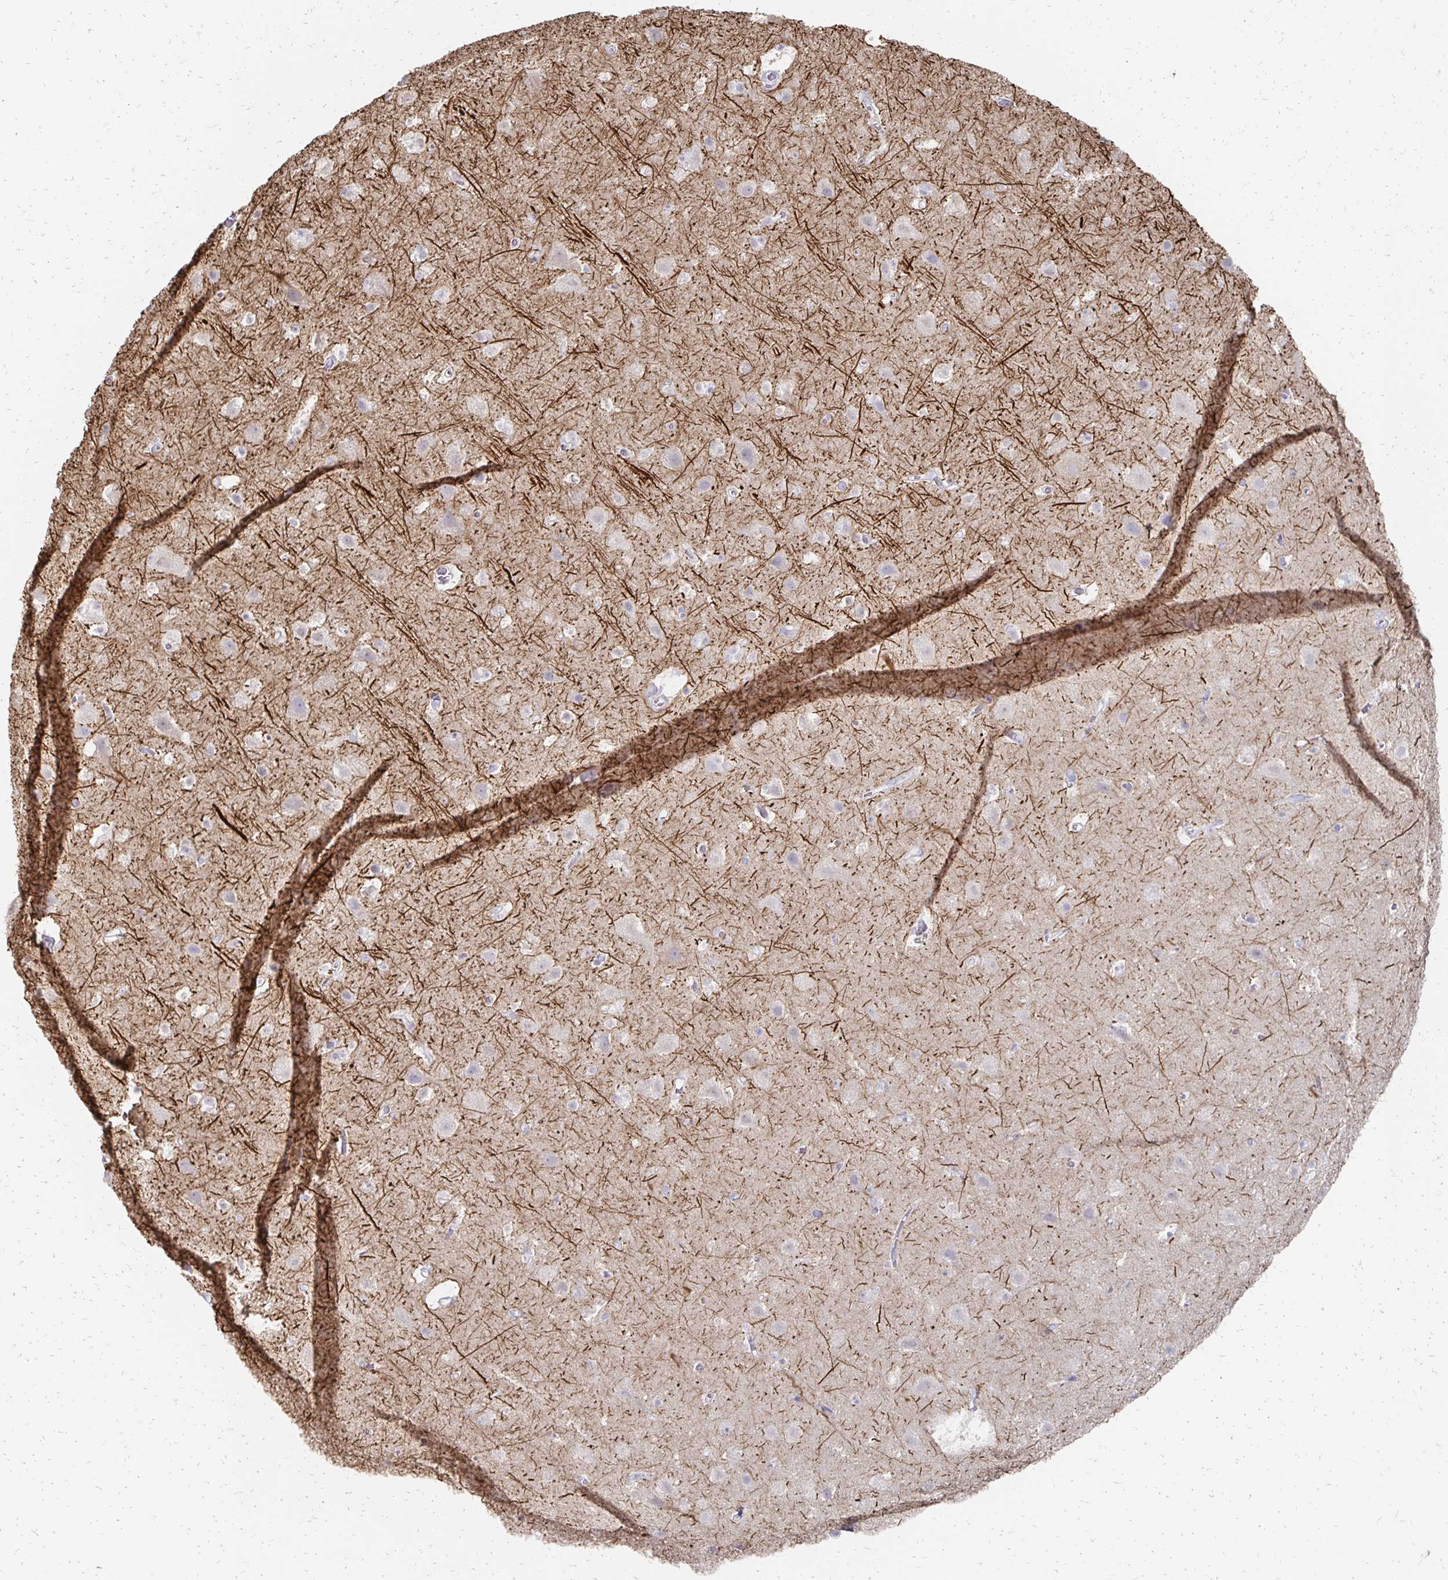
{"staining": {"intensity": "weak", "quantity": "25%-75%", "location": "cytoplasmic/membranous"}, "tissue": "cerebral cortex", "cell_type": "Endothelial cells", "image_type": "normal", "snomed": [{"axis": "morphology", "description": "Normal tissue, NOS"}, {"axis": "topography", "description": "Cerebral cortex"}], "caption": "Immunohistochemistry of normal human cerebral cortex demonstrates low levels of weak cytoplasmic/membranous expression in about 25%-75% of endothelial cells. (DAB (3,3'-diaminobenzidine) = brown stain, brightfield microscopy at high magnification).", "gene": "ZNF727", "patient": {"sex": "female", "age": 42}}